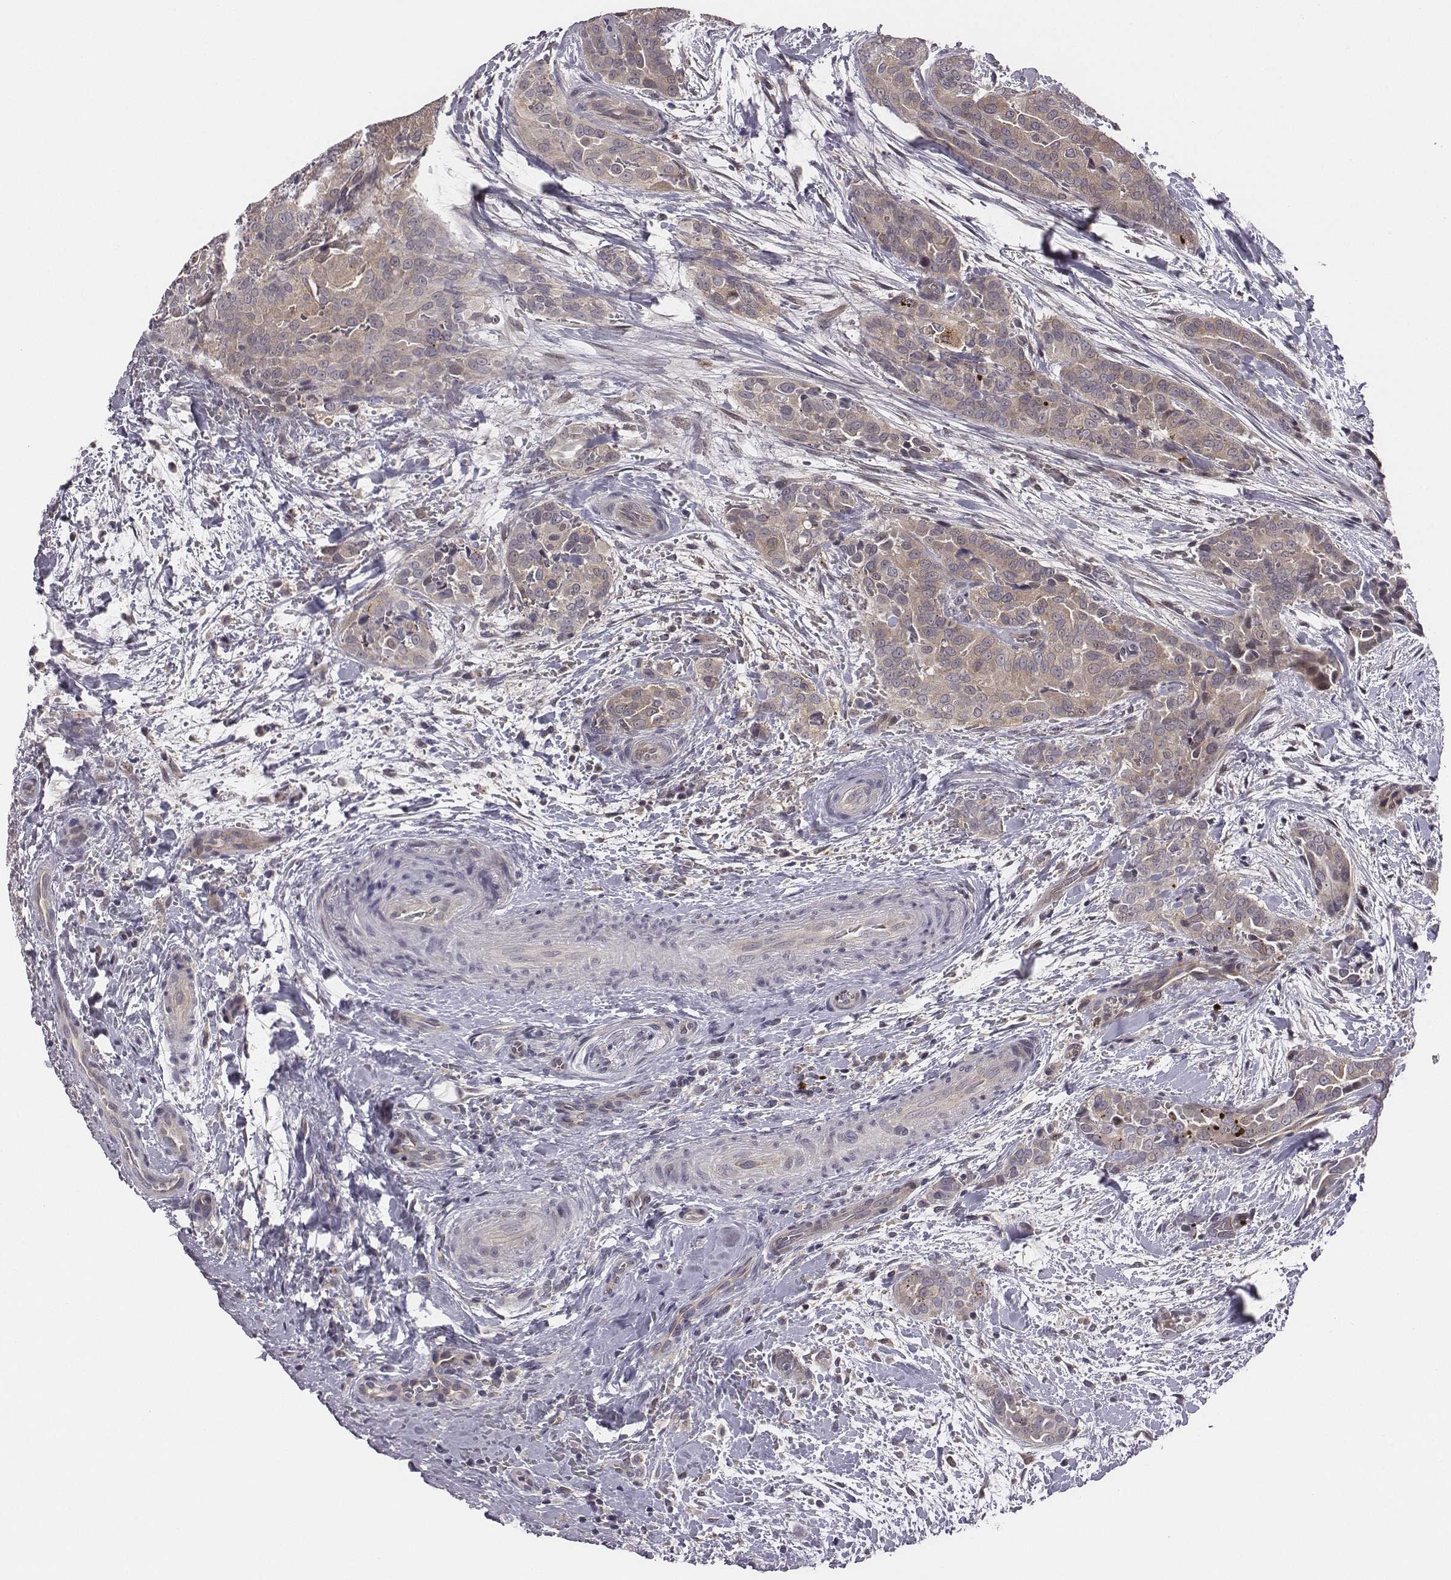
{"staining": {"intensity": "weak", "quantity": ">75%", "location": "cytoplasmic/membranous"}, "tissue": "thyroid cancer", "cell_type": "Tumor cells", "image_type": "cancer", "snomed": [{"axis": "morphology", "description": "Papillary adenocarcinoma, NOS"}, {"axis": "topography", "description": "Thyroid gland"}], "caption": "This is an image of immunohistochemistry staining of thyroid cancer, which shows weak positivity in the cytoplasmic/membranous of tumor cells.", "gene": "SMURF2", "patient": {"sex": "male", "age": 61}}